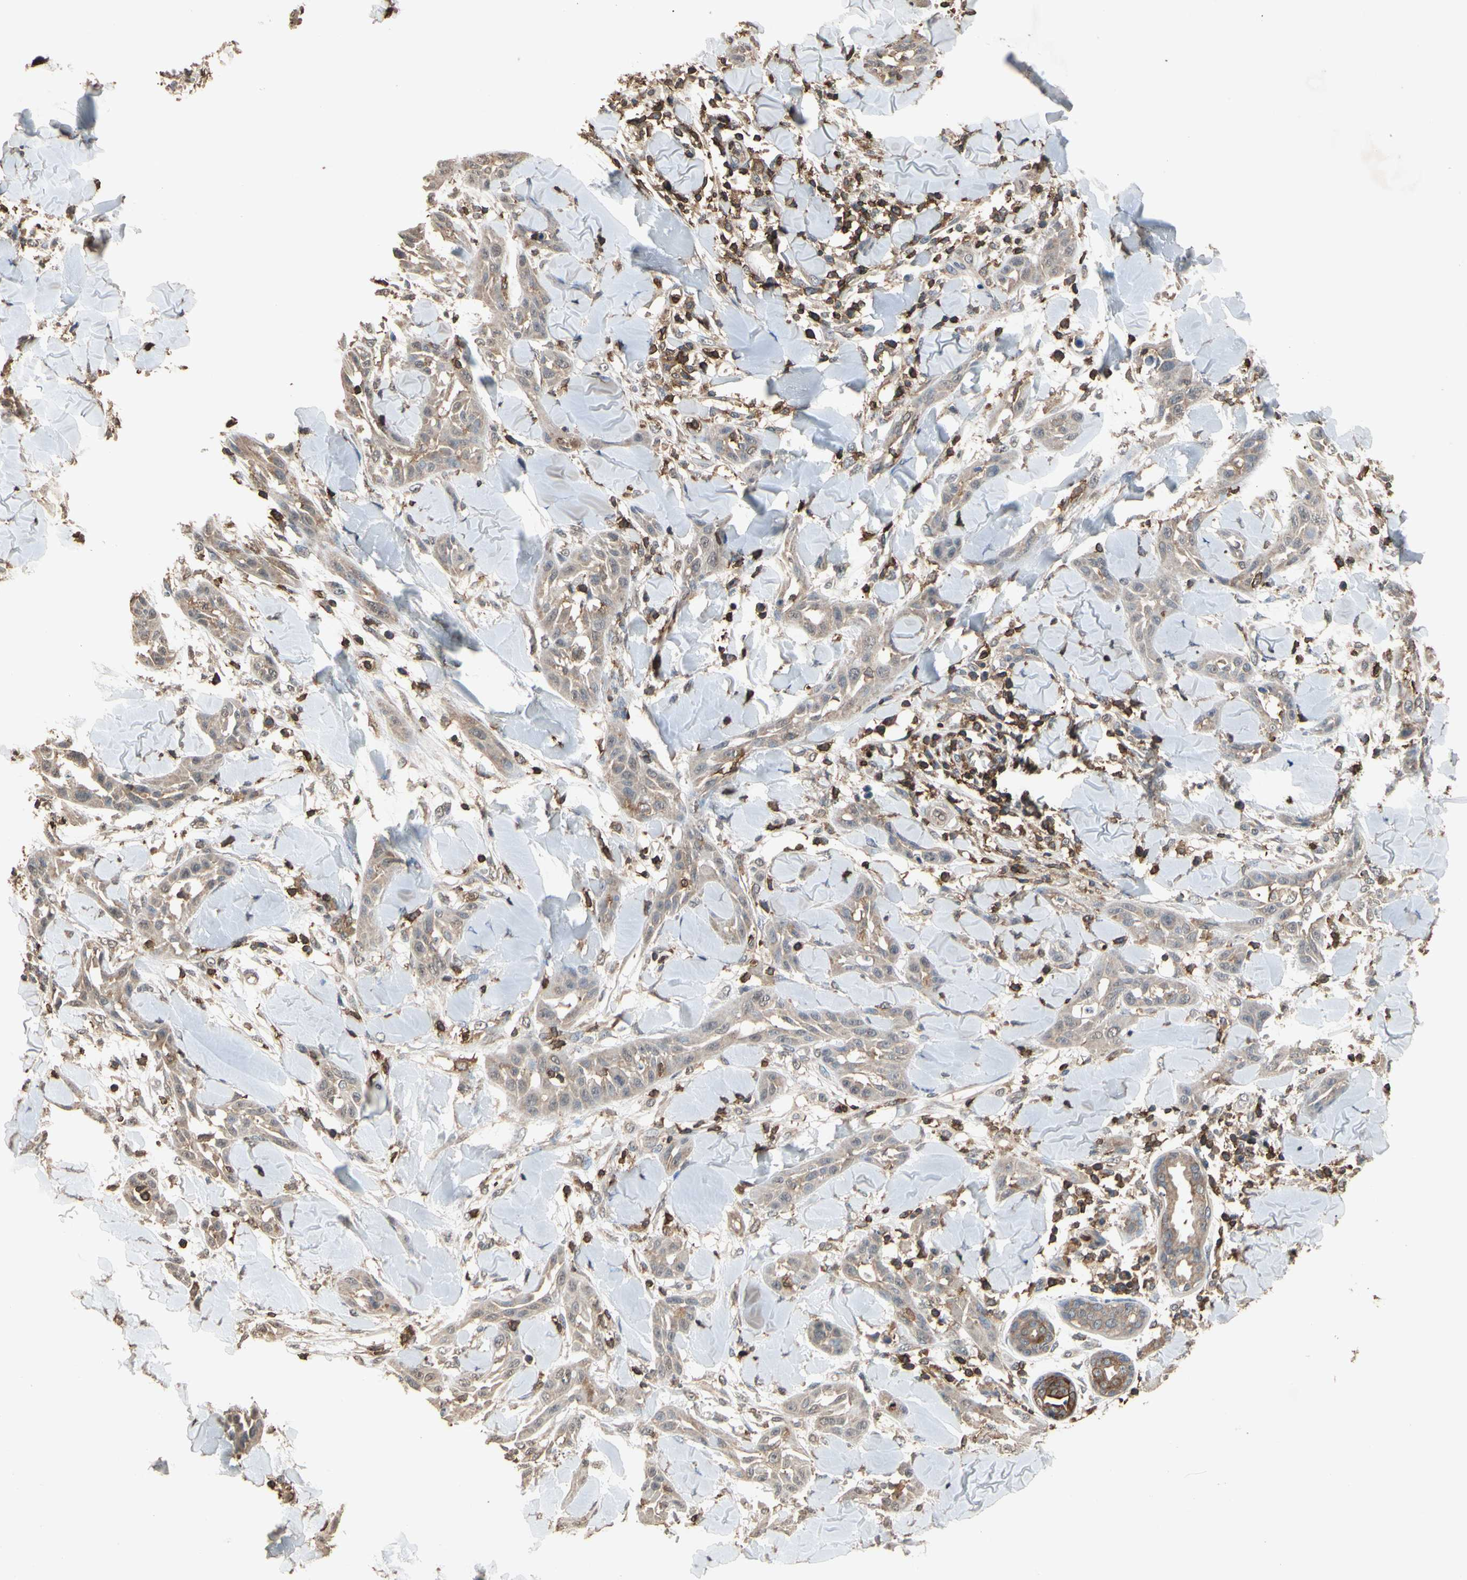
{"staining": {"intensity": "weak", "quantity": ">75%", "location": "cytoplasmic/membranous"}, "tissue": "skin cancer", "cell_type": "Tumor cells", "image_type": "cancer", "snomed": [{"axis": "morphology", "description": "Squamous cell carcinoma, NOS"}, {"axis": "topography", "description": "Skin"}], "caption": "Protein expression analysis of skin cancer (squamous cell carcinoma) demonstrates weak cytoplasmic/membranous positivity in approximately >75% of tumor cells.", "gene": "MAP3K10", "patient": {"sex": "male", "age": 24}}